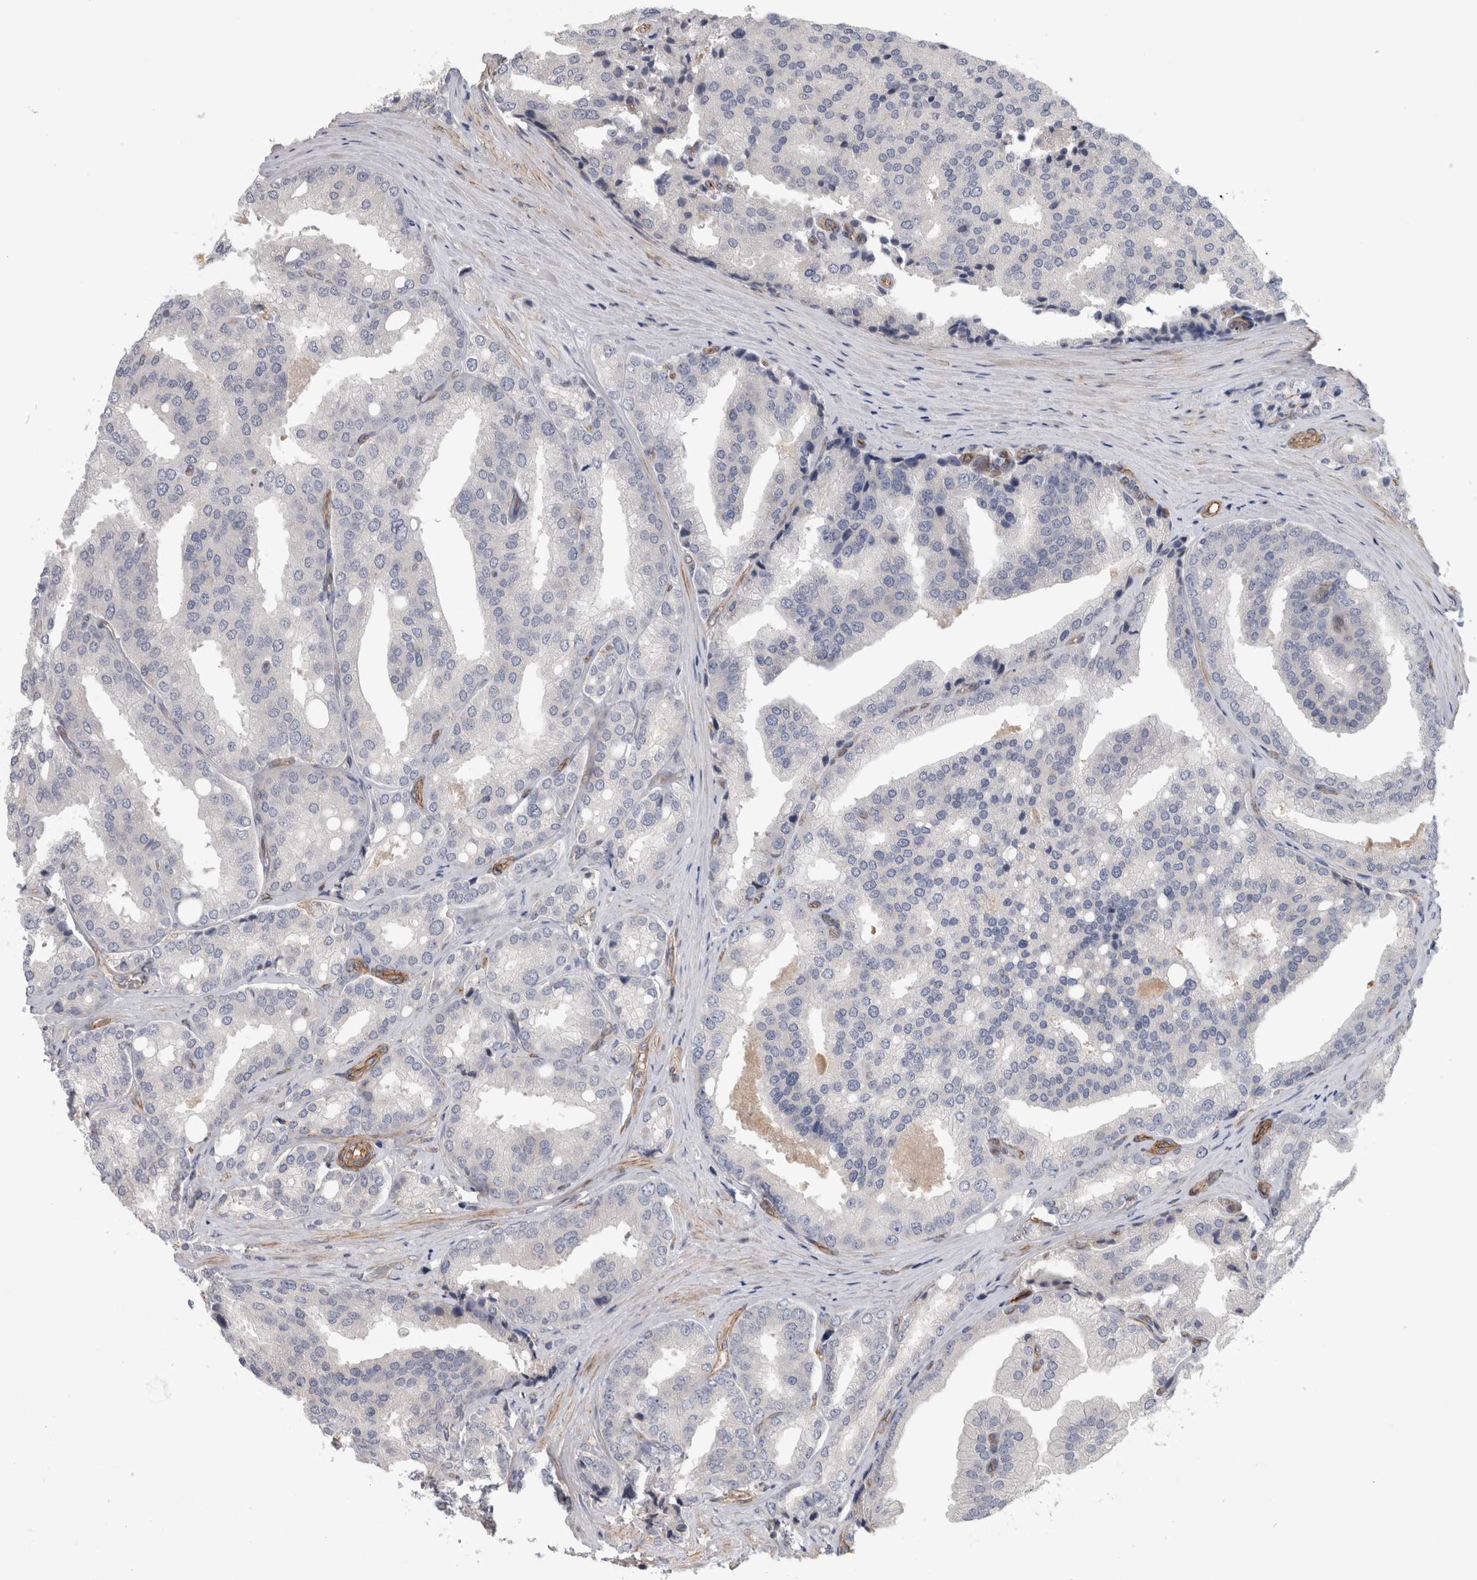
{"staining": {"intensity": "negative", "quantity": "none", "location": "none"}, "tissue": "prostate cancer", "cell_type": "Tumor cells", "image_type": "cancer", "snomed": [{"axis": "morphology", "description": "Adenocarcinoma, High grade"}, {"axis": "topography", "description": "Prostate"}], "caption": "The micrograph exhibits no staining of tumor cells in high-grade adenocarcinoma (prostate).", "gene": "ANKFY1", "patient": {"sex": "male", "age": 50}}